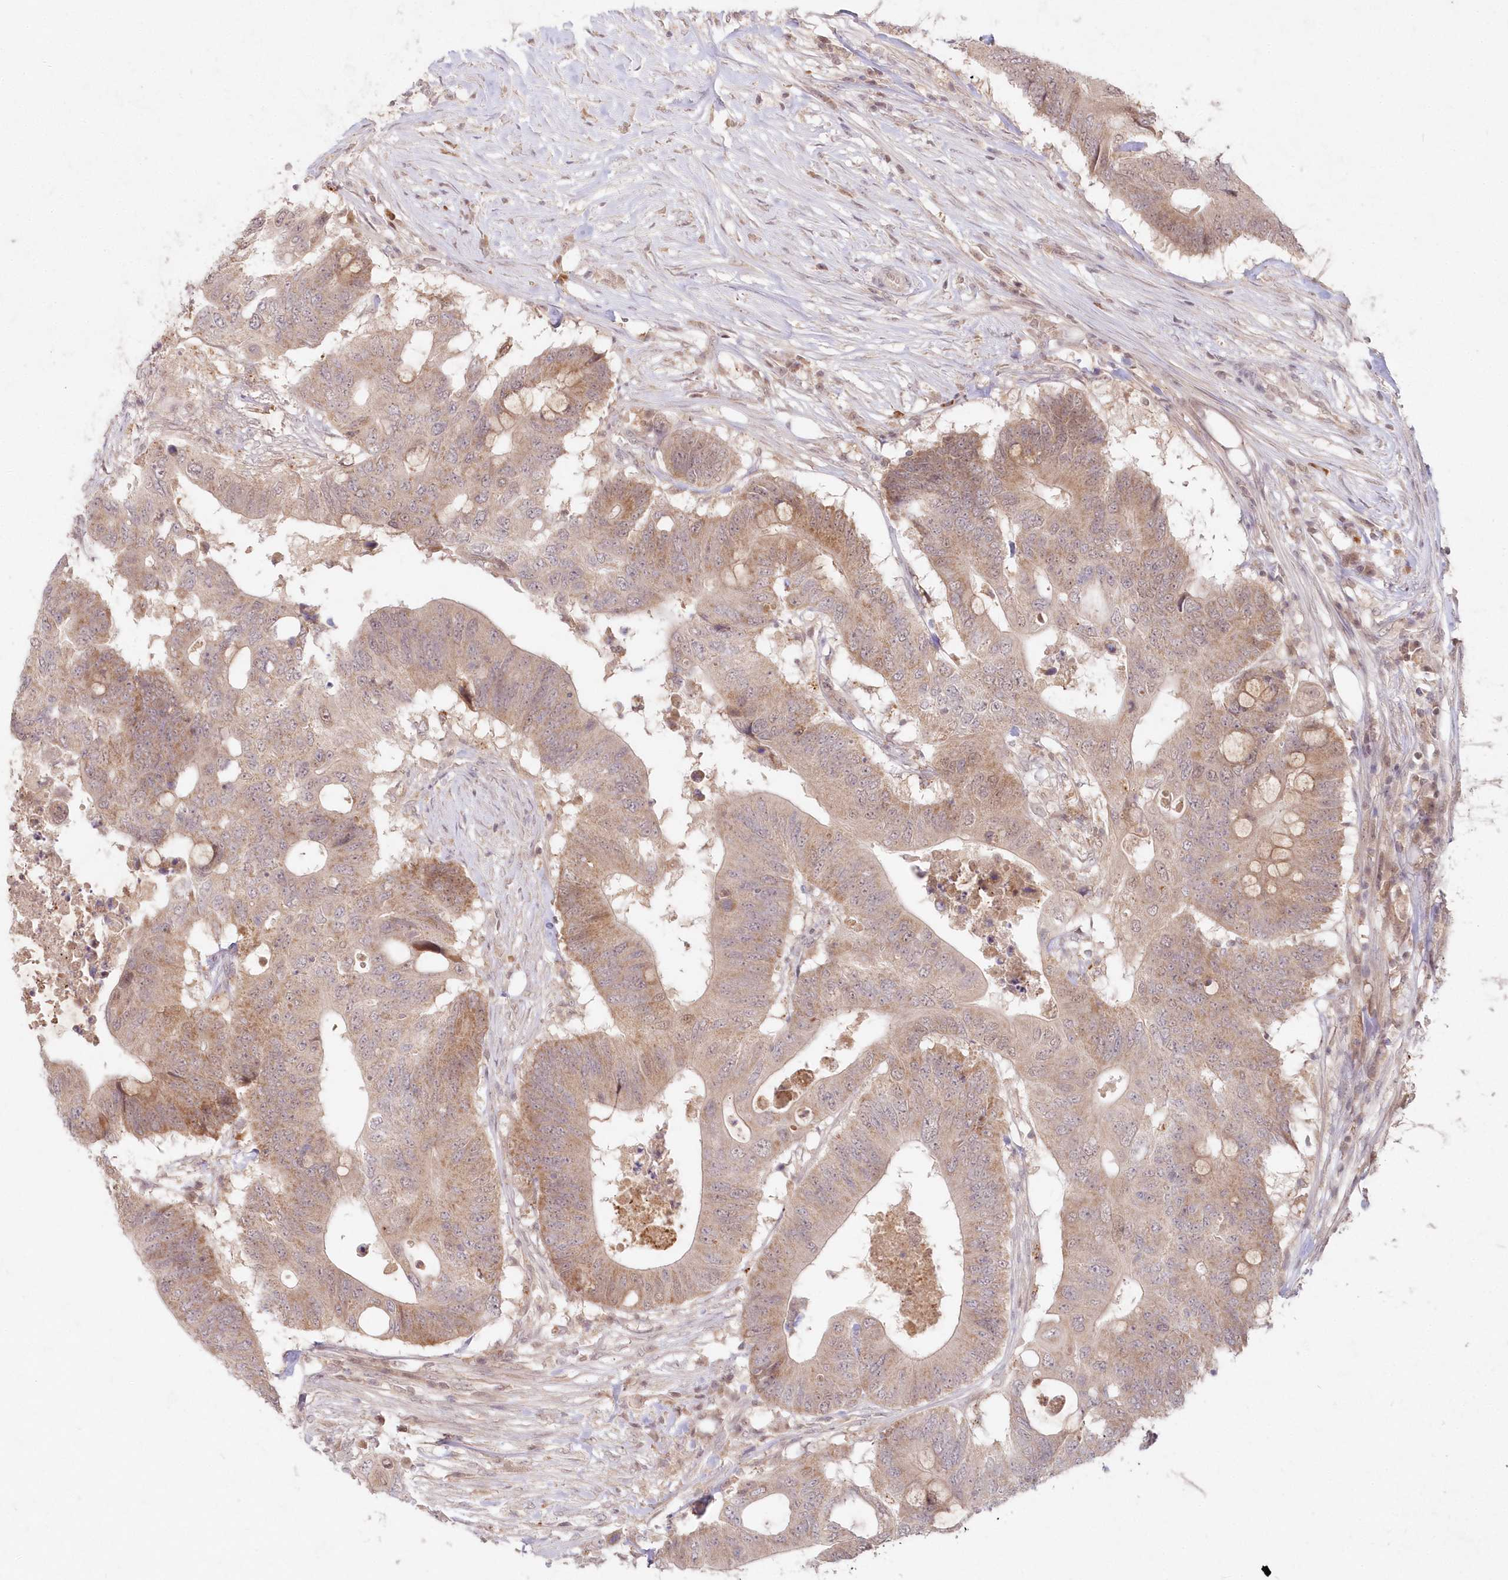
{"staining": {"intensity": "weak", "quantity": "25%-75%", "location": "cytoplasmic/membranous,nuclear"}, "tissue": "colorectal cancer", "cell_type": "Tumor cells", "image_type": "cancer", "snomed": [{"axis": "morphology", "description": "Adenocarcinoma, NOS"}, {"axis": "topography", "description": "Colon"}], "caption": "Immunohistochemical staining of human colorectal adenocarcinoma shows low levels of weak cytoplasmic/membranous and nuclear protein staining in about 25%-75% of tumor cells.", "gene": "ASCC1", "patient": {"sex": "male", "age": 71}}